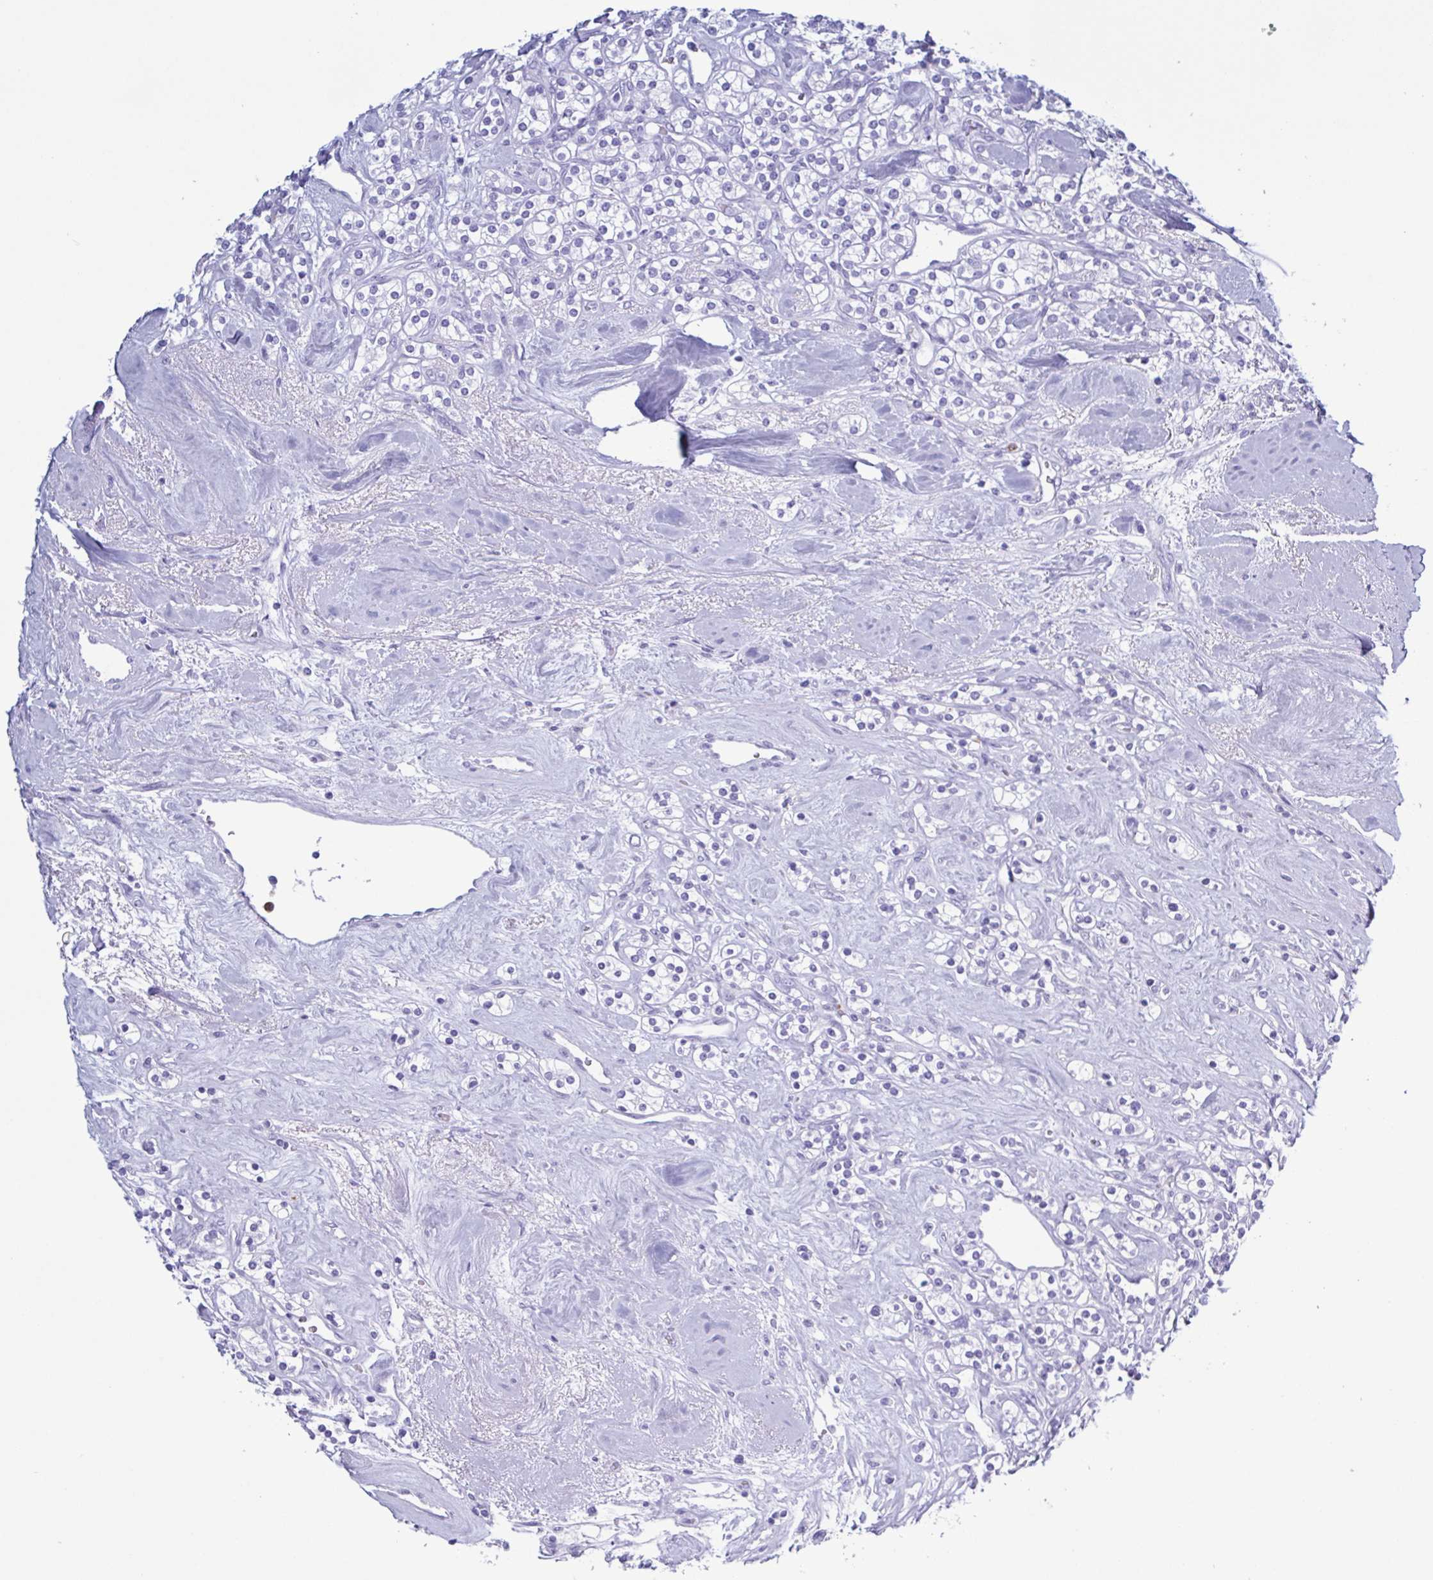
{"staining": {"intensity": "negative", "quantity": "none", "location": "none"}, "tissue": "renal cancer", "cell_type": "Tumor cells", "image_type": "cancer", "snomed": [{"axis": "morphology", "description": "Adenocarcinoma, NOS"}, {"axis": "topography", "description": "Kidney"}], "caption": "High power microscopy histopathology image of an immunohistochemistry image of renal cancer (adenocarcinoma), revealing no significant staining in tumor cells. (DAB immunohistochemistry (IHC), high magnification).", "gene": "LTF", "patient": {"sex": "male", "age": 77}}